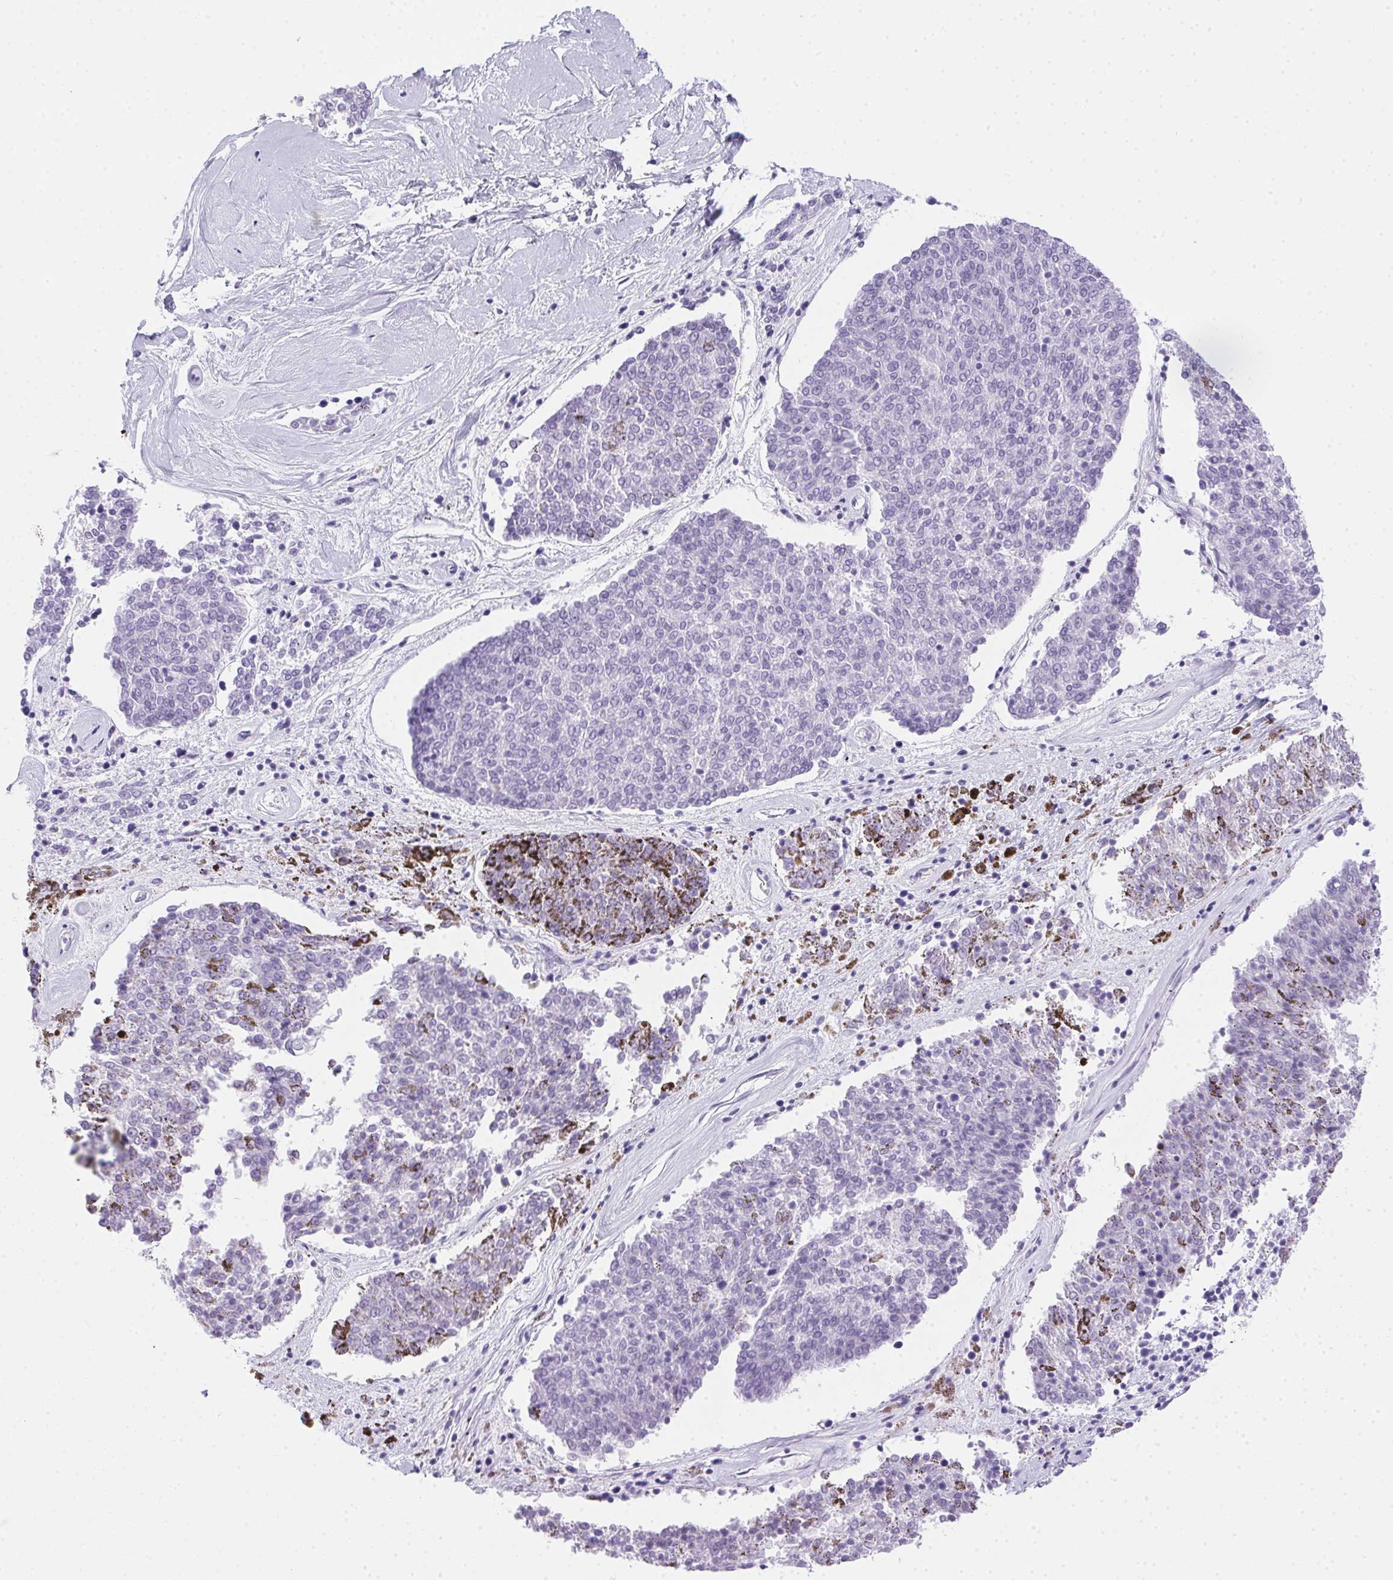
{"staining": {"intensity": "negative", "quantity": "none", "location": "none"}, "tissue": "melanoma", "cell_type": "Tumor cells", "image_type": "cancer", "snomed": [{"axis": "morphology", "description": "Malignant melanoma, NOS"}, {"axis": "topography", "description": "Skin"}], "caption": "Tumor cells show no significant protein expression in melanoma. (Brightfield microscopy of DAB (3,3'-diaminobenzidine) immunohistochemistry at high magnification).", "gene": "SPACA5B", "patient": {"sex": "female", "age": 72}}